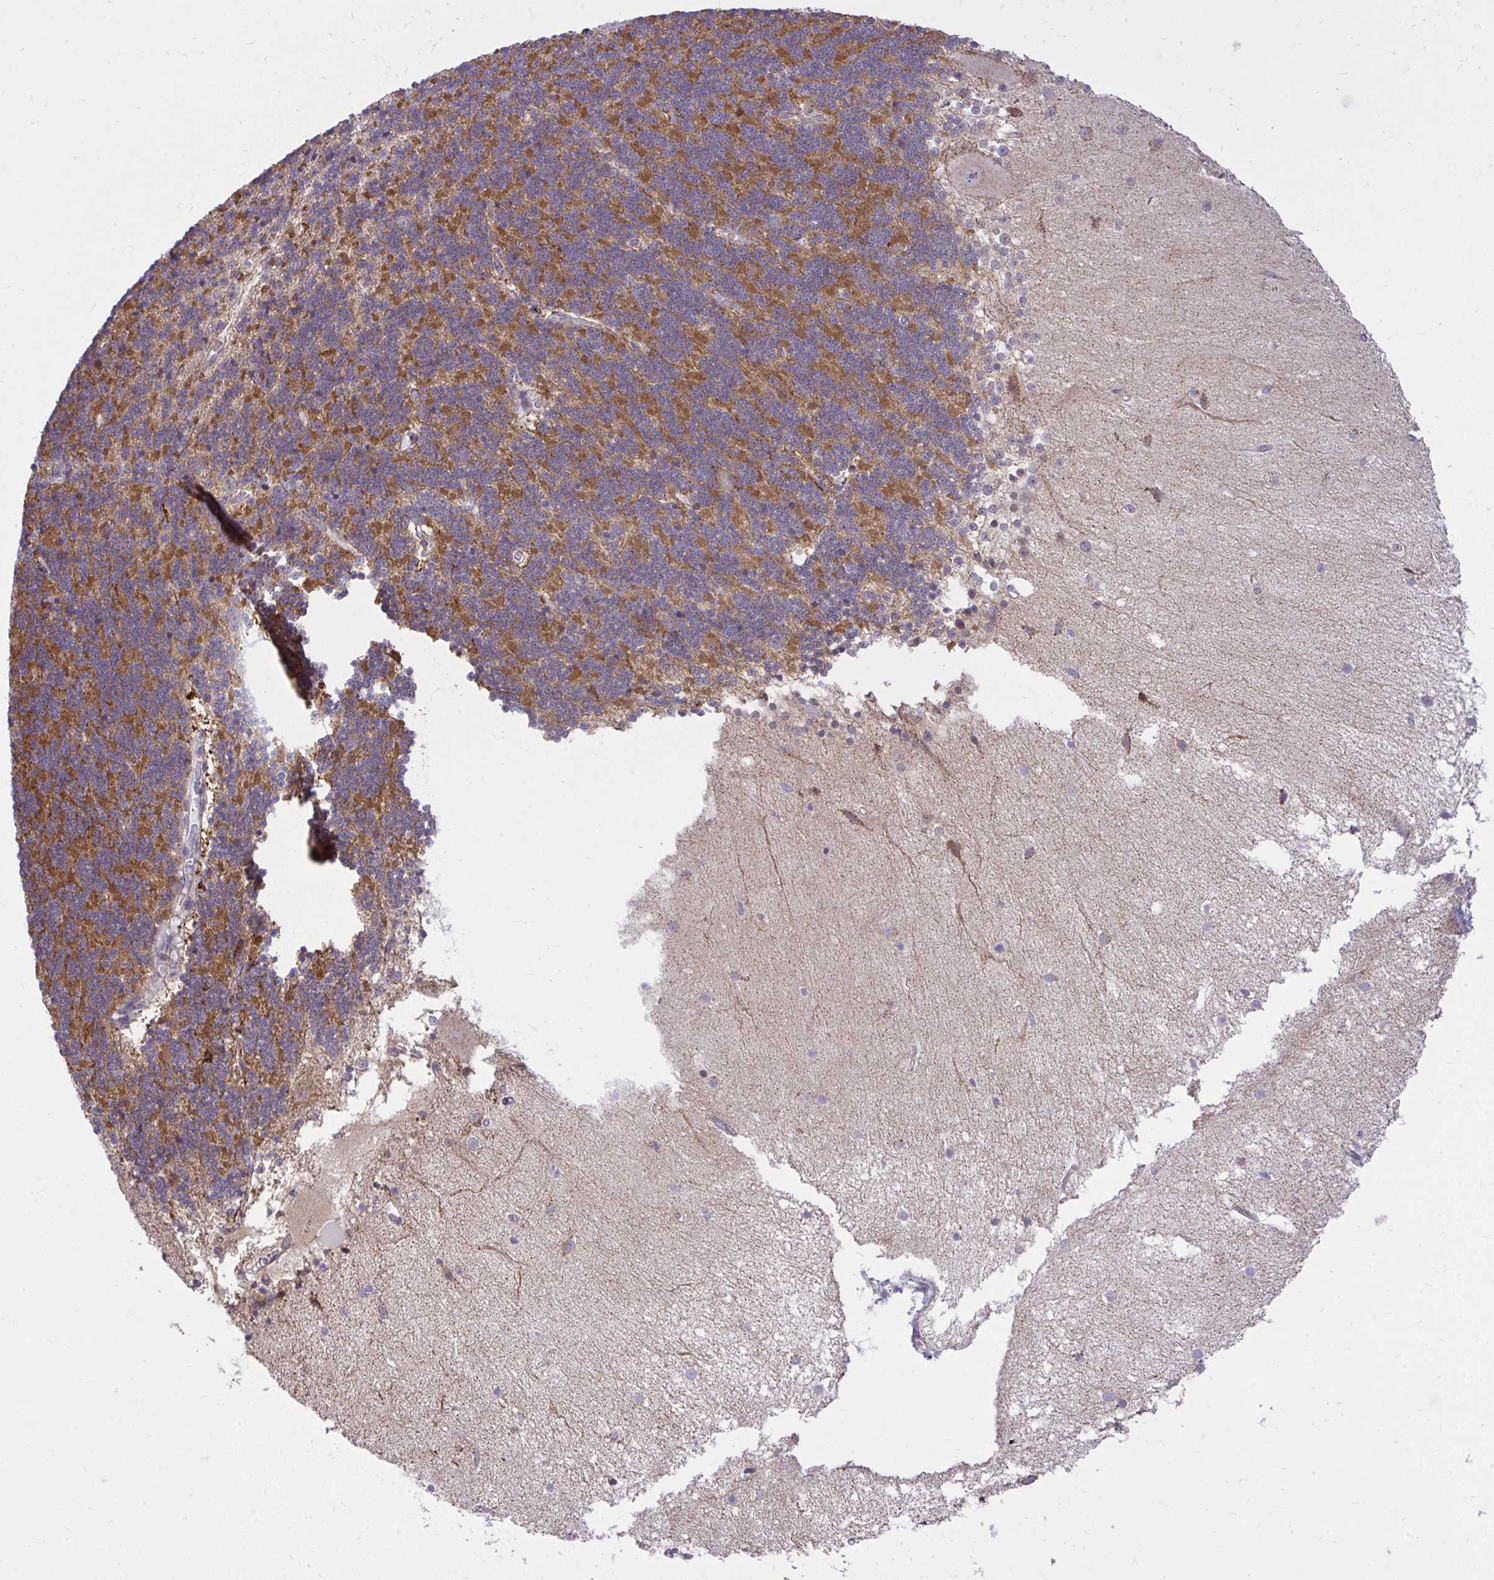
{"staining": {"intensity": "moderate", "quantity": "25%-75%", "location": "cytoplasmic/membranous"}, "tissue": "cerebellum", "cell_type": "Cells in granular layer", "image_type": "normal", "snomed": [{"axis": "morphology", "description": "Normal tissue, NOS"}, {"axis": "topography", "description": "Cerebellum"}], "caption": "Human cerebellum stained with a protein marker shows moderate staining in cells in granular layer.", "gene": "GPRIN3", "patient": {"sex": "female", "age": 54}}